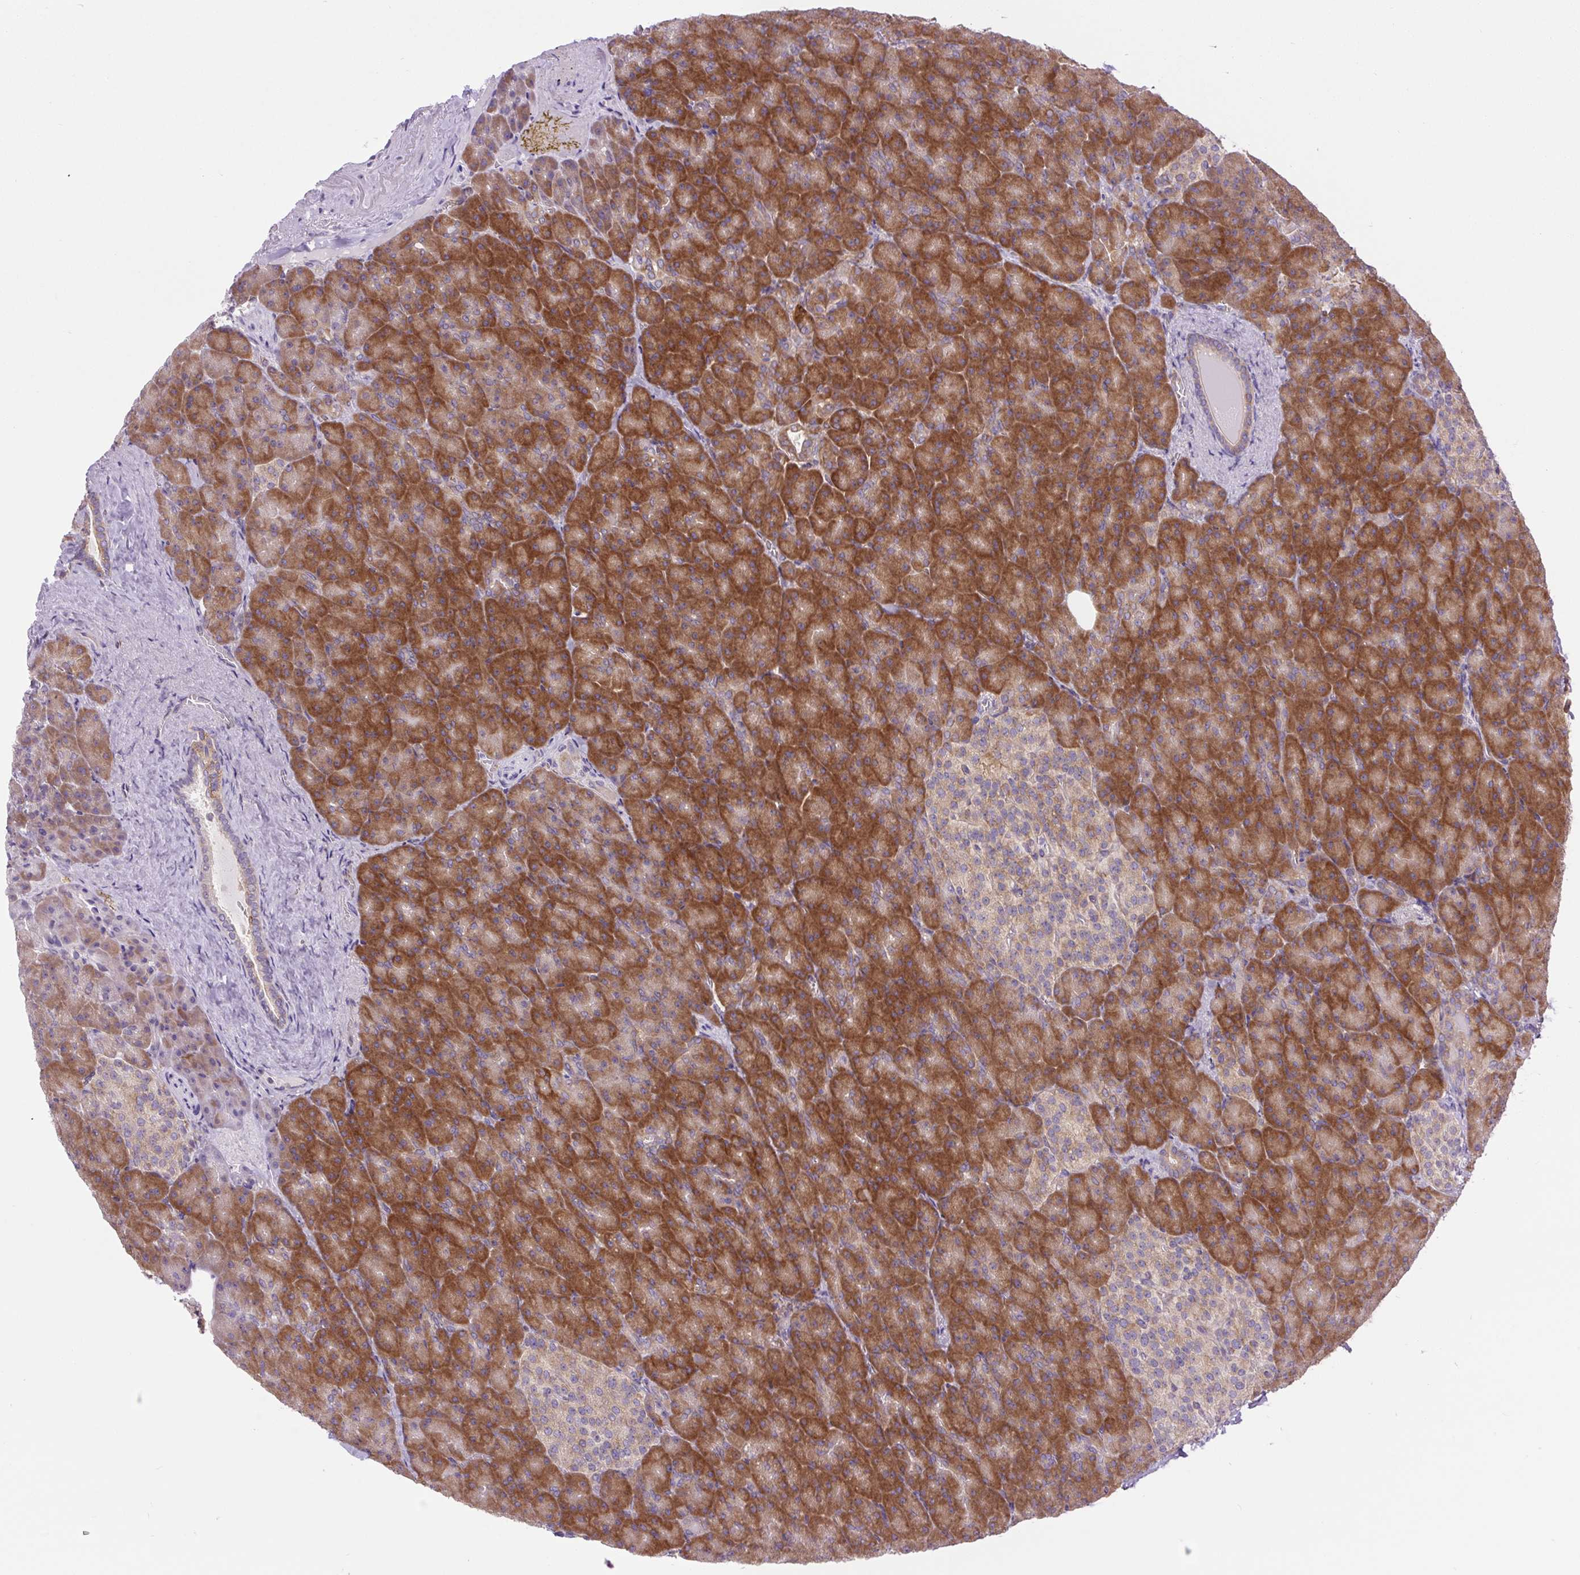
{"staining": {"intensity": "moderate", "quantity": ">75%", "location": "cytoplasmic/membranous"}, "tissue": "pancreas", "cell_type": "Exocrine glandular cells", "image_type": "normal", "snomed": [{"axis": "morphology", "description": "Normal tissue, NOS"}, {"axis": "topography", "description": "Pancreas"}], "caption": "Moderate cytoplasmic/membranous protein positivity is appreciated in approximately >75% of exocrine glandular cells in pancreas. (DAB (3,3'-diaminobenzidine) IHC with brightfield microscopy, high magnification).", "gene": "MINK1", "patient": {"sex": "female", "age": 74}}